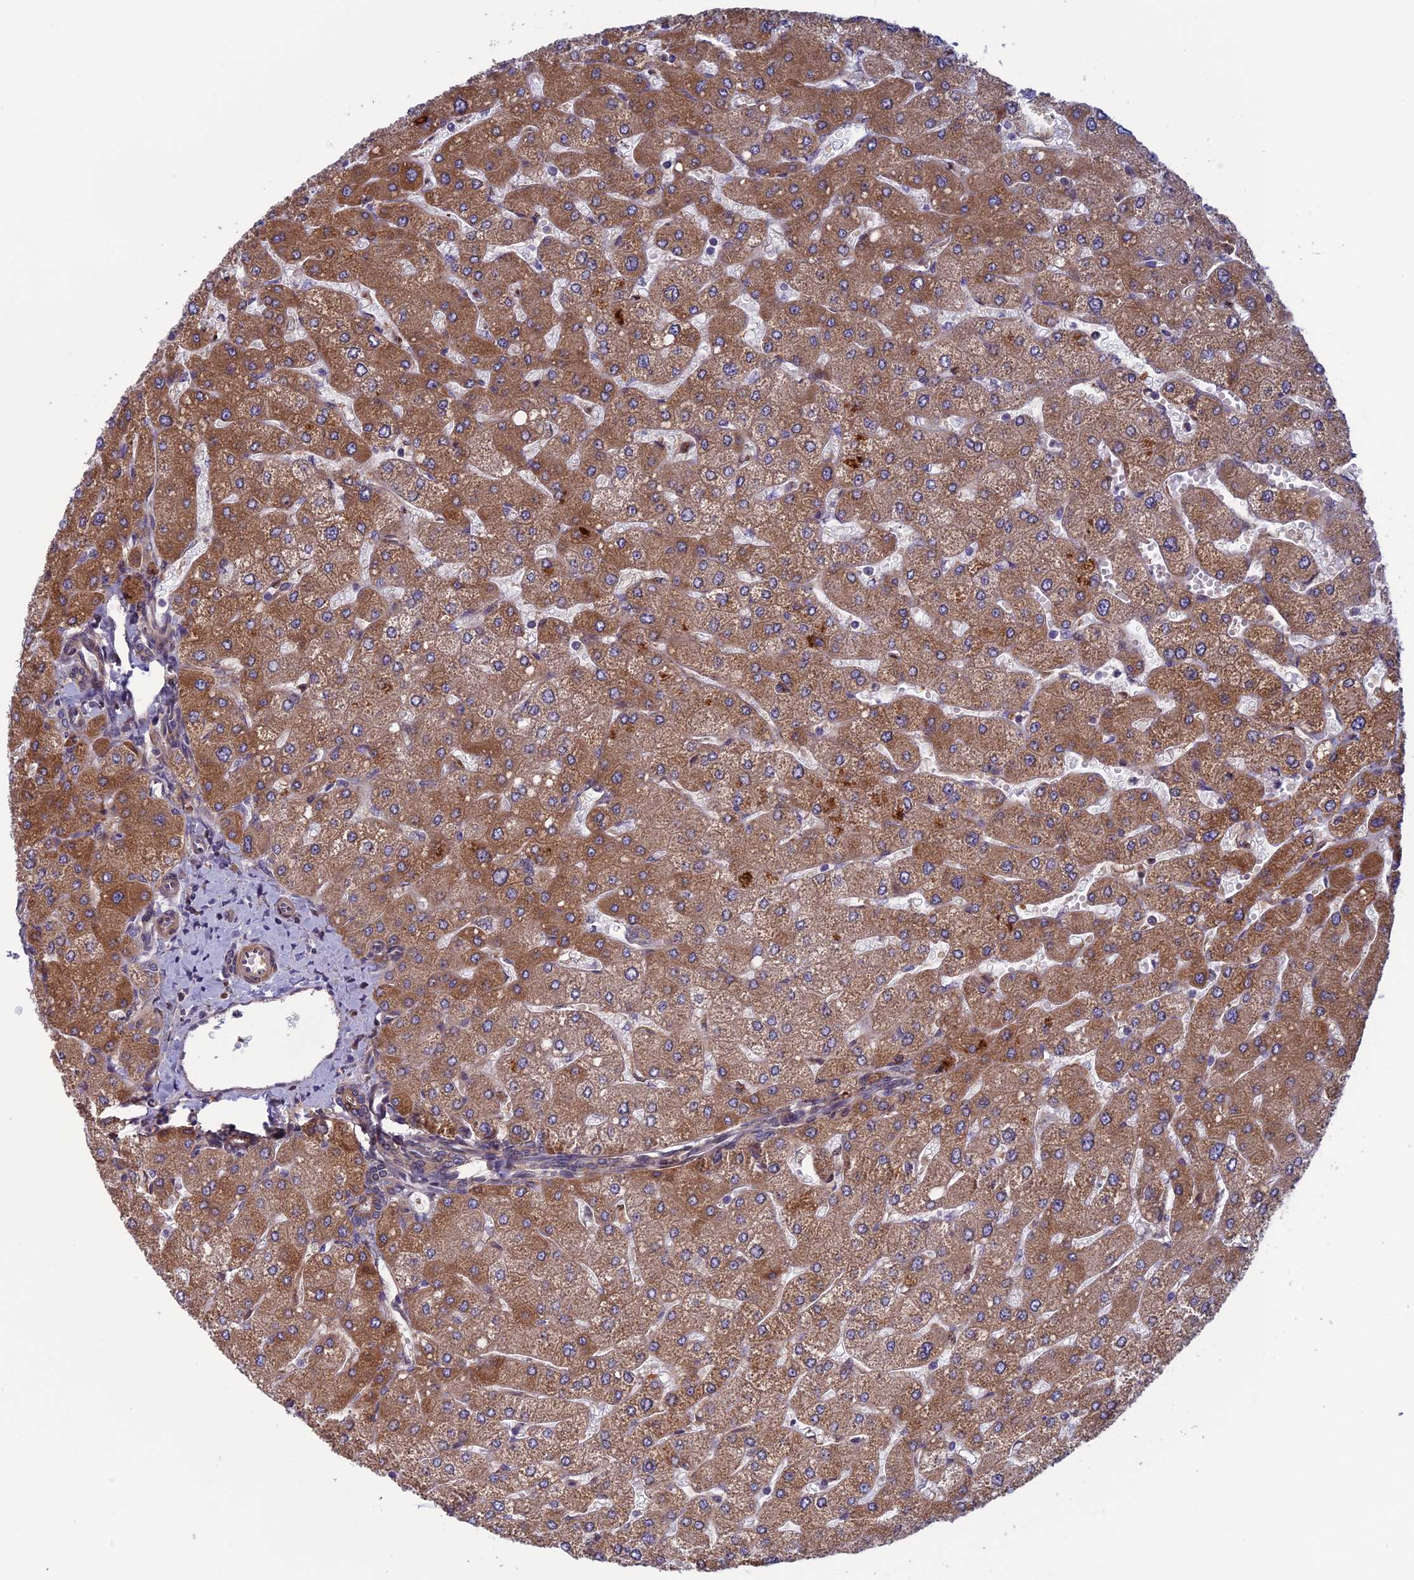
{"staining": {"intensity": "weak", "quantity": "25%-75%", "location": "cytoplasmic/membranous"}, "tissue": "liver", "cell_type": "Cholangiocytes", "image_type": "normal", "snomed": [{"axis": "morphology", "description": "Normal tissue, NOS"}, {"axis": "topography", "description": "Liver"}], "caption": "Immunohistochemistry of unremarkable liver reveals low levels of weak cytoplasmic/membranous positivity in approximately 25%-75% of cholangiocytes. Using DAB (brown) and hematoxylin (blue) stains, captured at high magnification using brightfield microscopy.", "gene": "FADS1", "patient": {"sex": "male", "age": 55}}